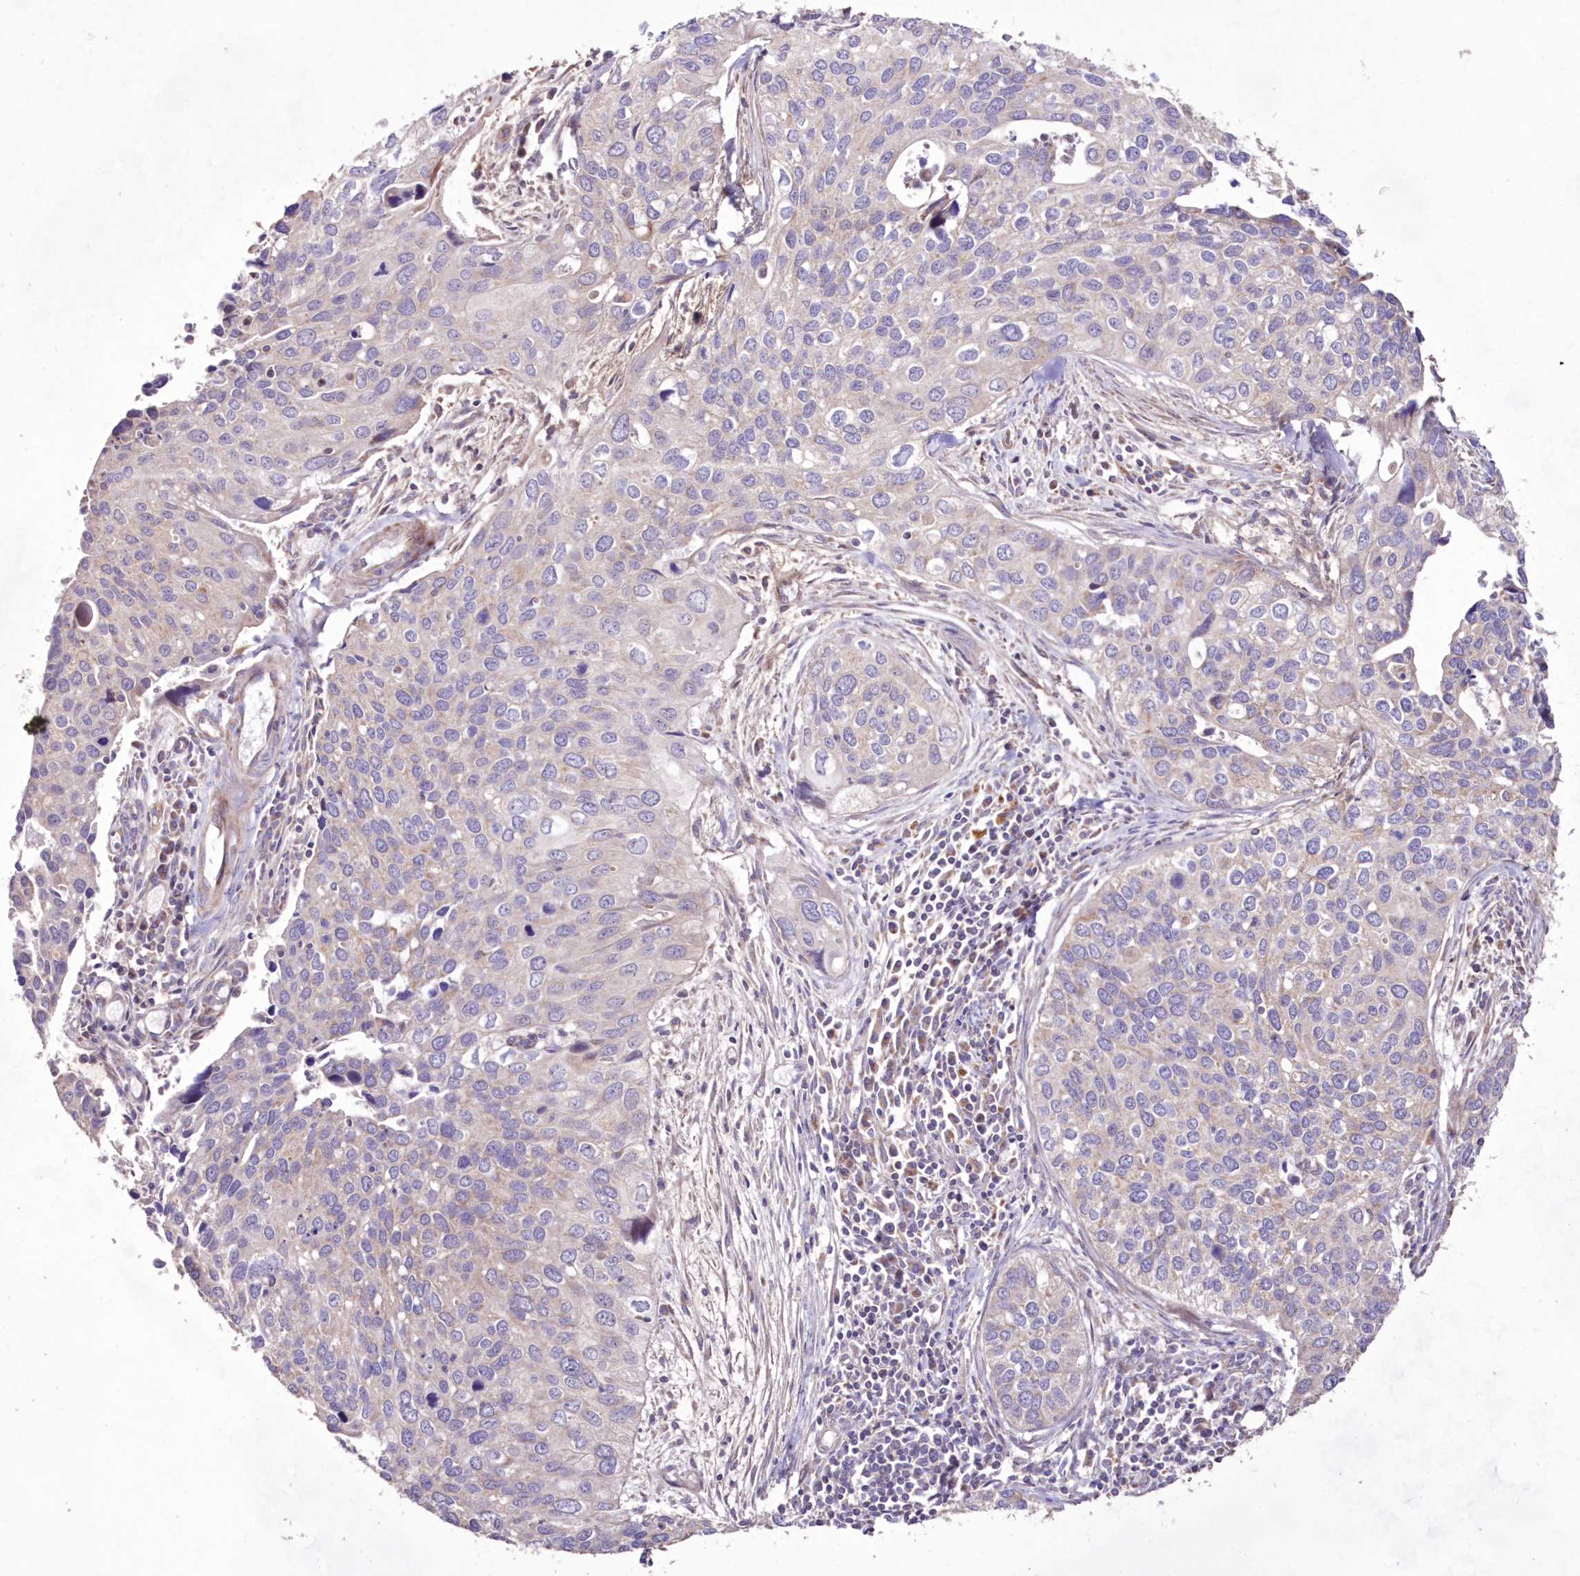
{"staining": {"intensity": "negative", "quantity": "none", "location": "none"}, "tissue": "cervical cancer", "cell_type": "Tumor cells", "image_type": "cancer", "snomed": [{"axis": "morphology", "description": "Squamous cell carcinoma, NOS"}, {"axis": "topography", "description": "Cervix"}], "caption": "An immunohistochemistry histopathology image of squamous cell carcinoma (cervical) is shown. There is no staining in tumor cells of squamous cell carcinoma (cervical). The staining was performed using DAB (3,3'-diaminobenzidine) to visualize the protein expression in brown, while the nuclei were stained in blue with hematoxylin (Magnification: 20x).", "gene": "HADHB", "patient": {"sex": "female", "age": 55}}